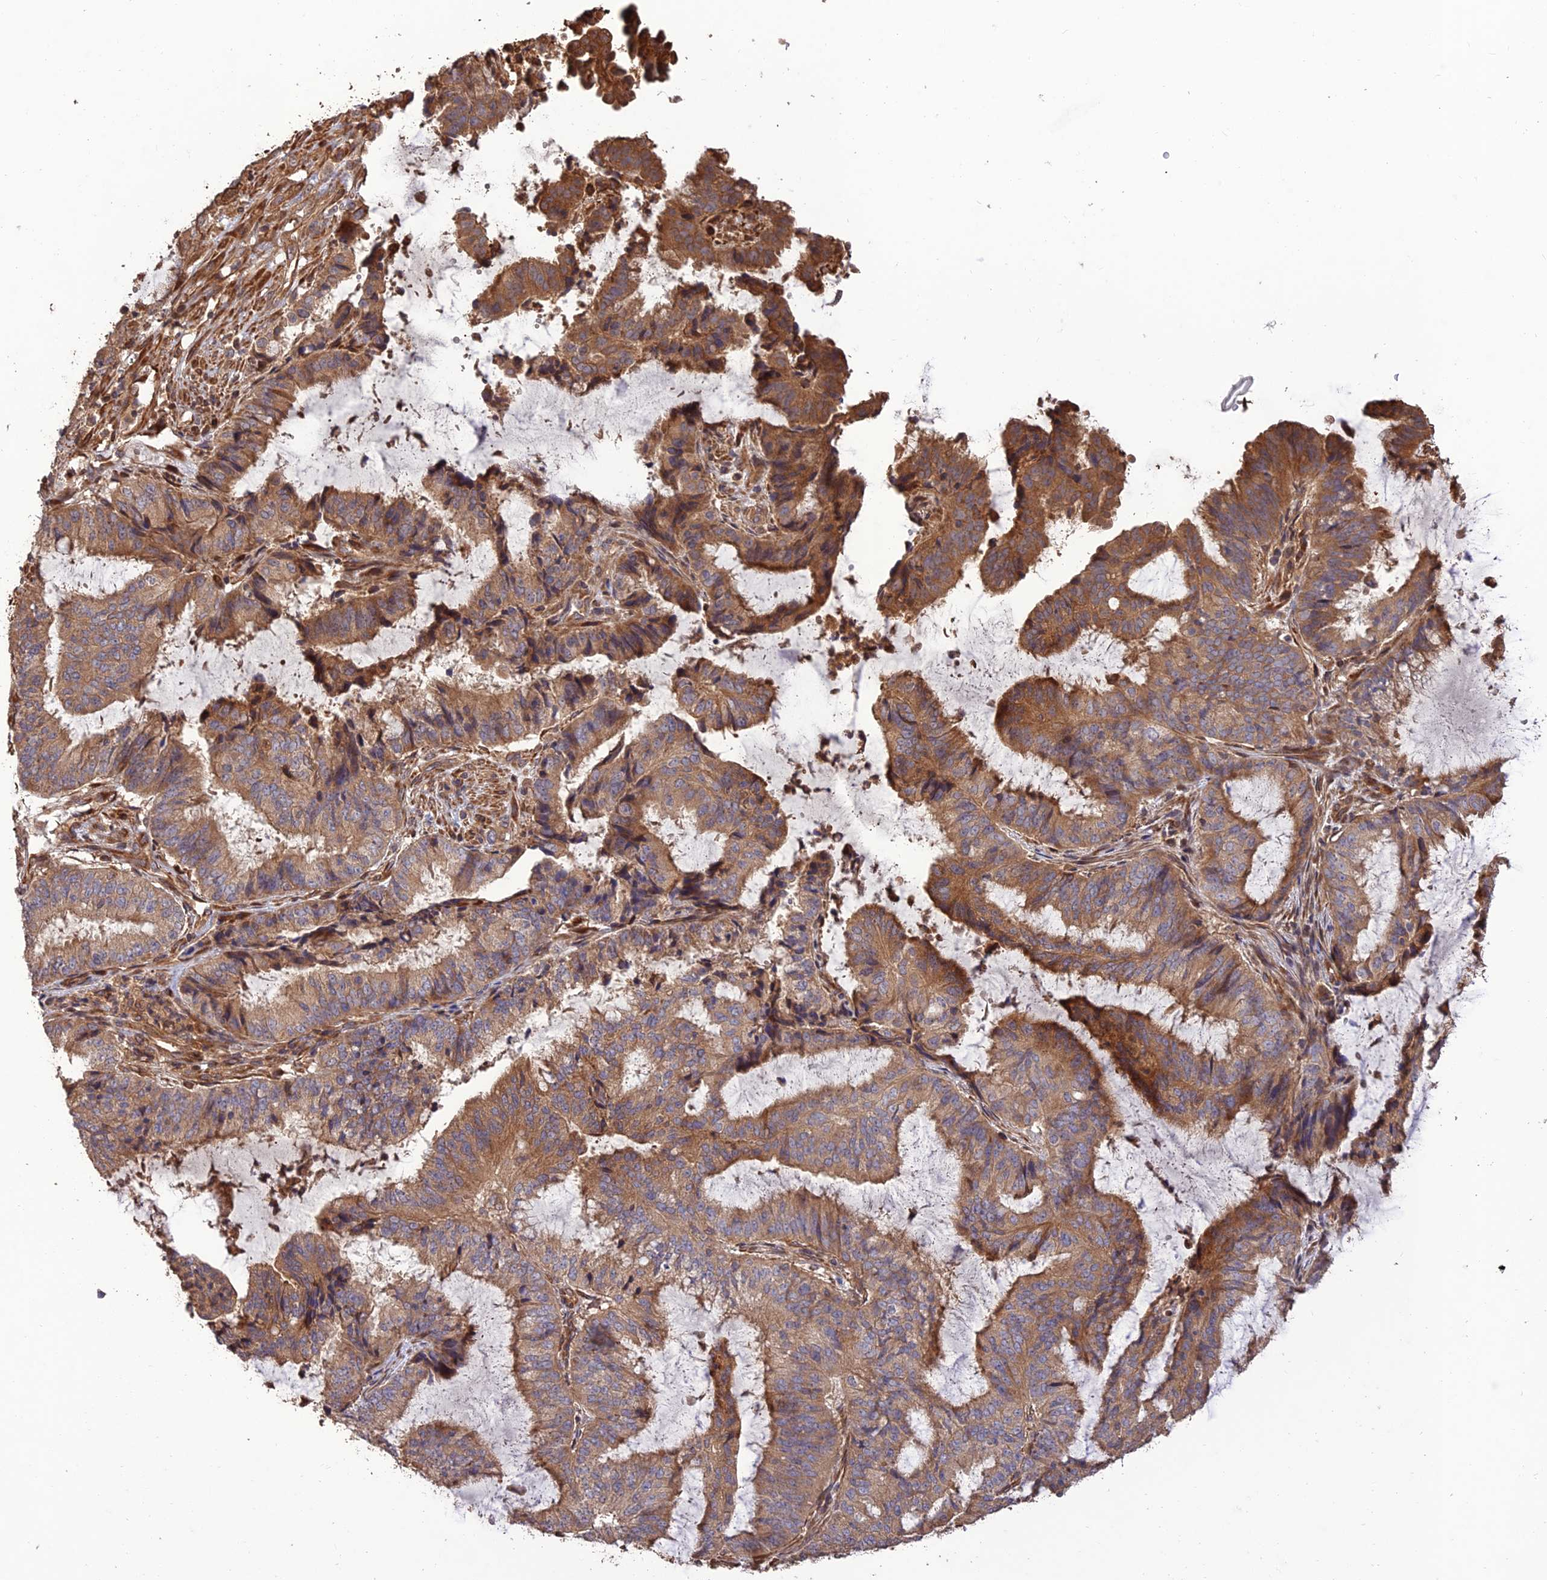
{"staining": {"intensity": "moderate", "quantity": ">75%", "location": "cytoplasmic/membranous"}, "tissue": "endometrial cancer", "cell_type": "Tumor cells", "image_type": "cancer", "snomed": [{"axis": "morphology", "description": "Adenocarcinoma, NOS"}, {"axis": "topography", "description": "Endometrium"}], "caption": "Endometrial adenocarcinoma stained for a protein reveals moderate cytoplasmic/membranous positivity in tumor cells.", "gene": "CREBL2", "patient": {"sex": "female", "age": 51}}